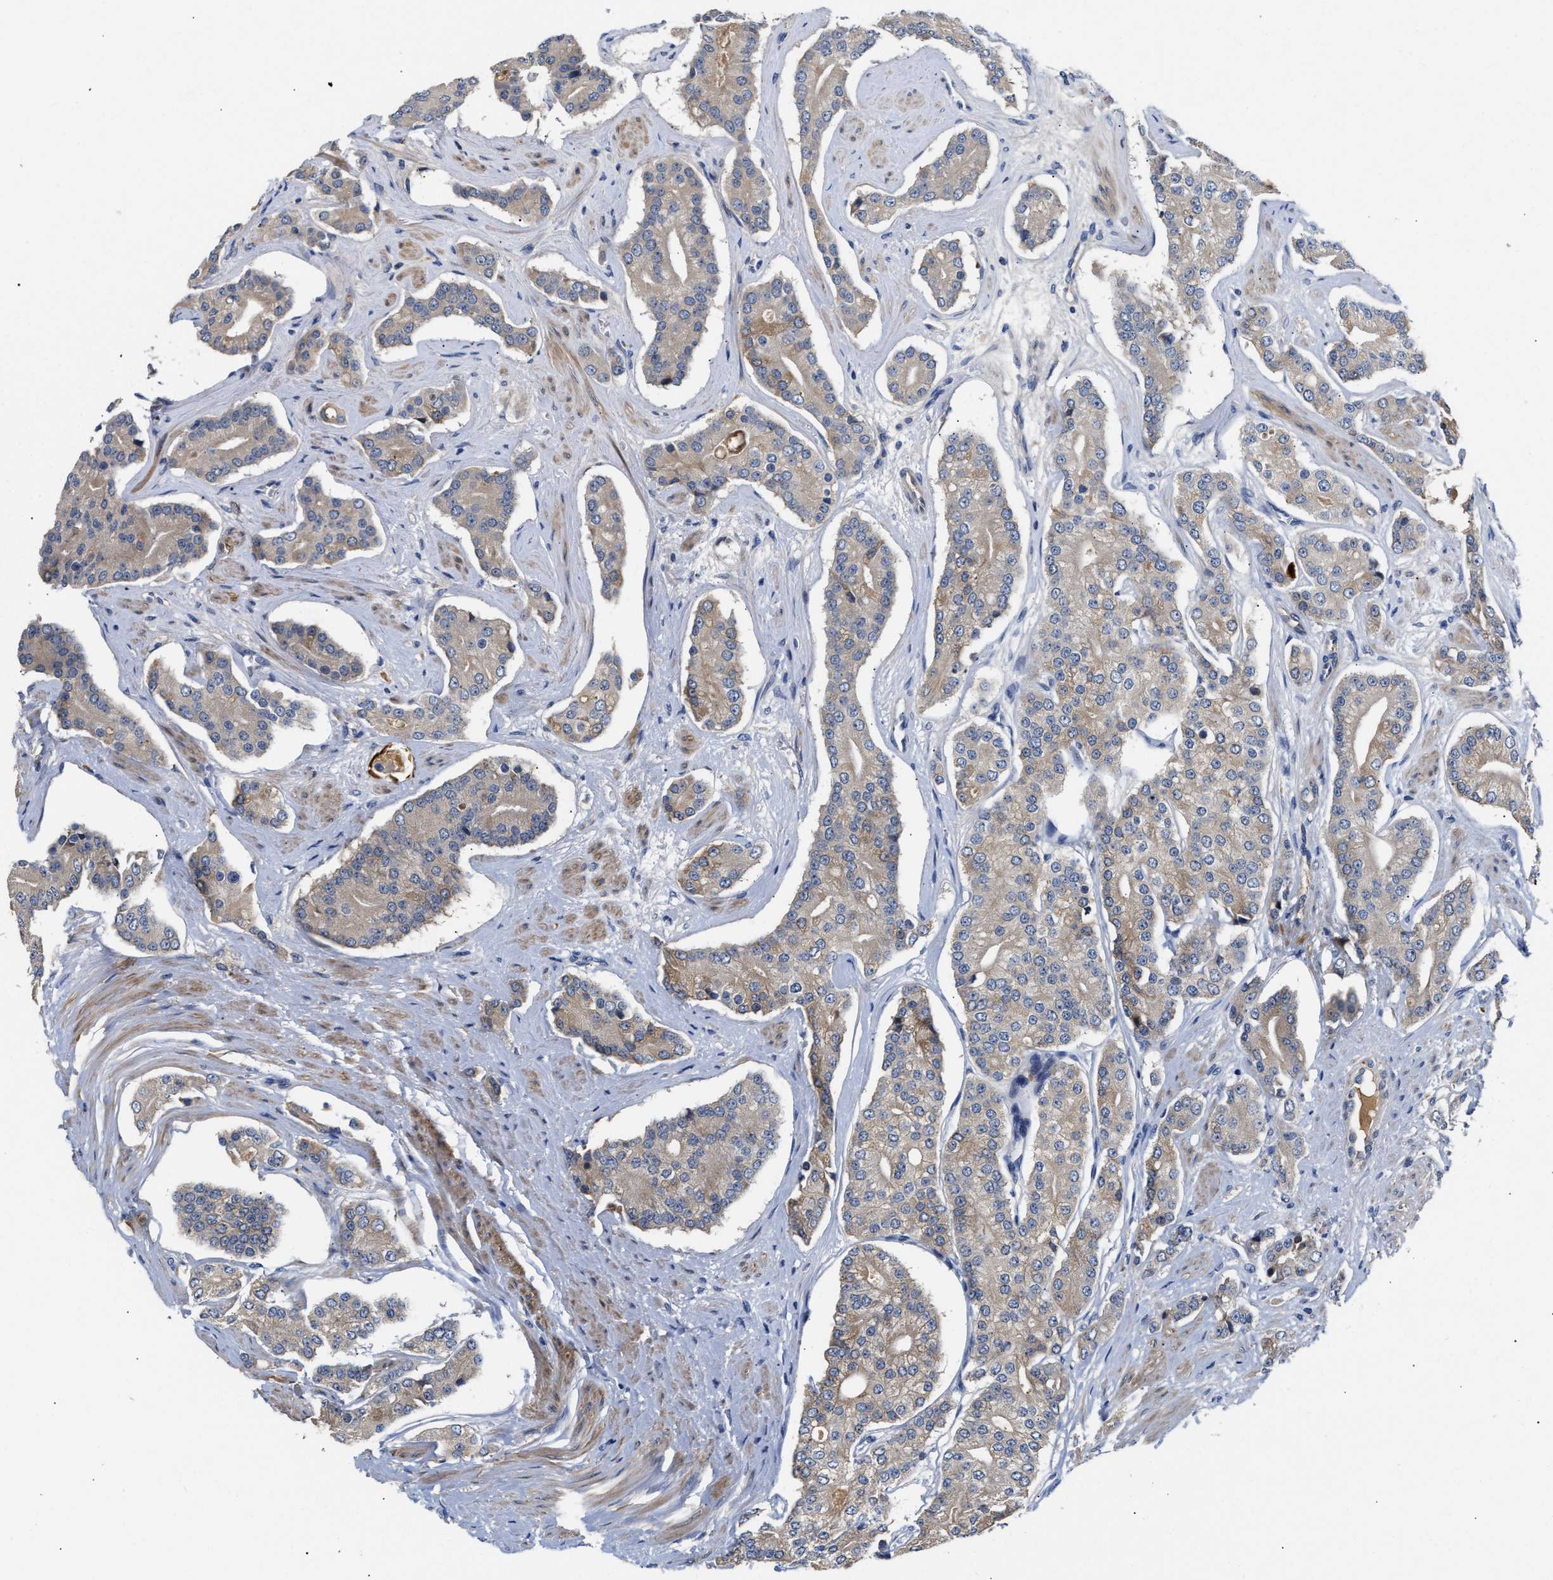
{"staining": {"intensity": "weak", "quantity": "<25%", "location": "cytoplasmic/membranous"}, "tissue": "prostate cancer", "cell_type": "Tumor cells", "image_type": "cancer", "snomed": [{"axis": "morphology", "description": "Adenocarcinoma, High grade"}, {"axis": "topography", "description": "Prostate"}], "caption": "Immunohistochemistry (IHC) image of neoplastic tissue: prostate adenocarcinoma (high-grade) stained with DAB (3,3'-diaminobenzidine) shows no significant protein expression in tumor cells.", "gene": "KASH5", "patient": {"sex": "male", "age": 71}}